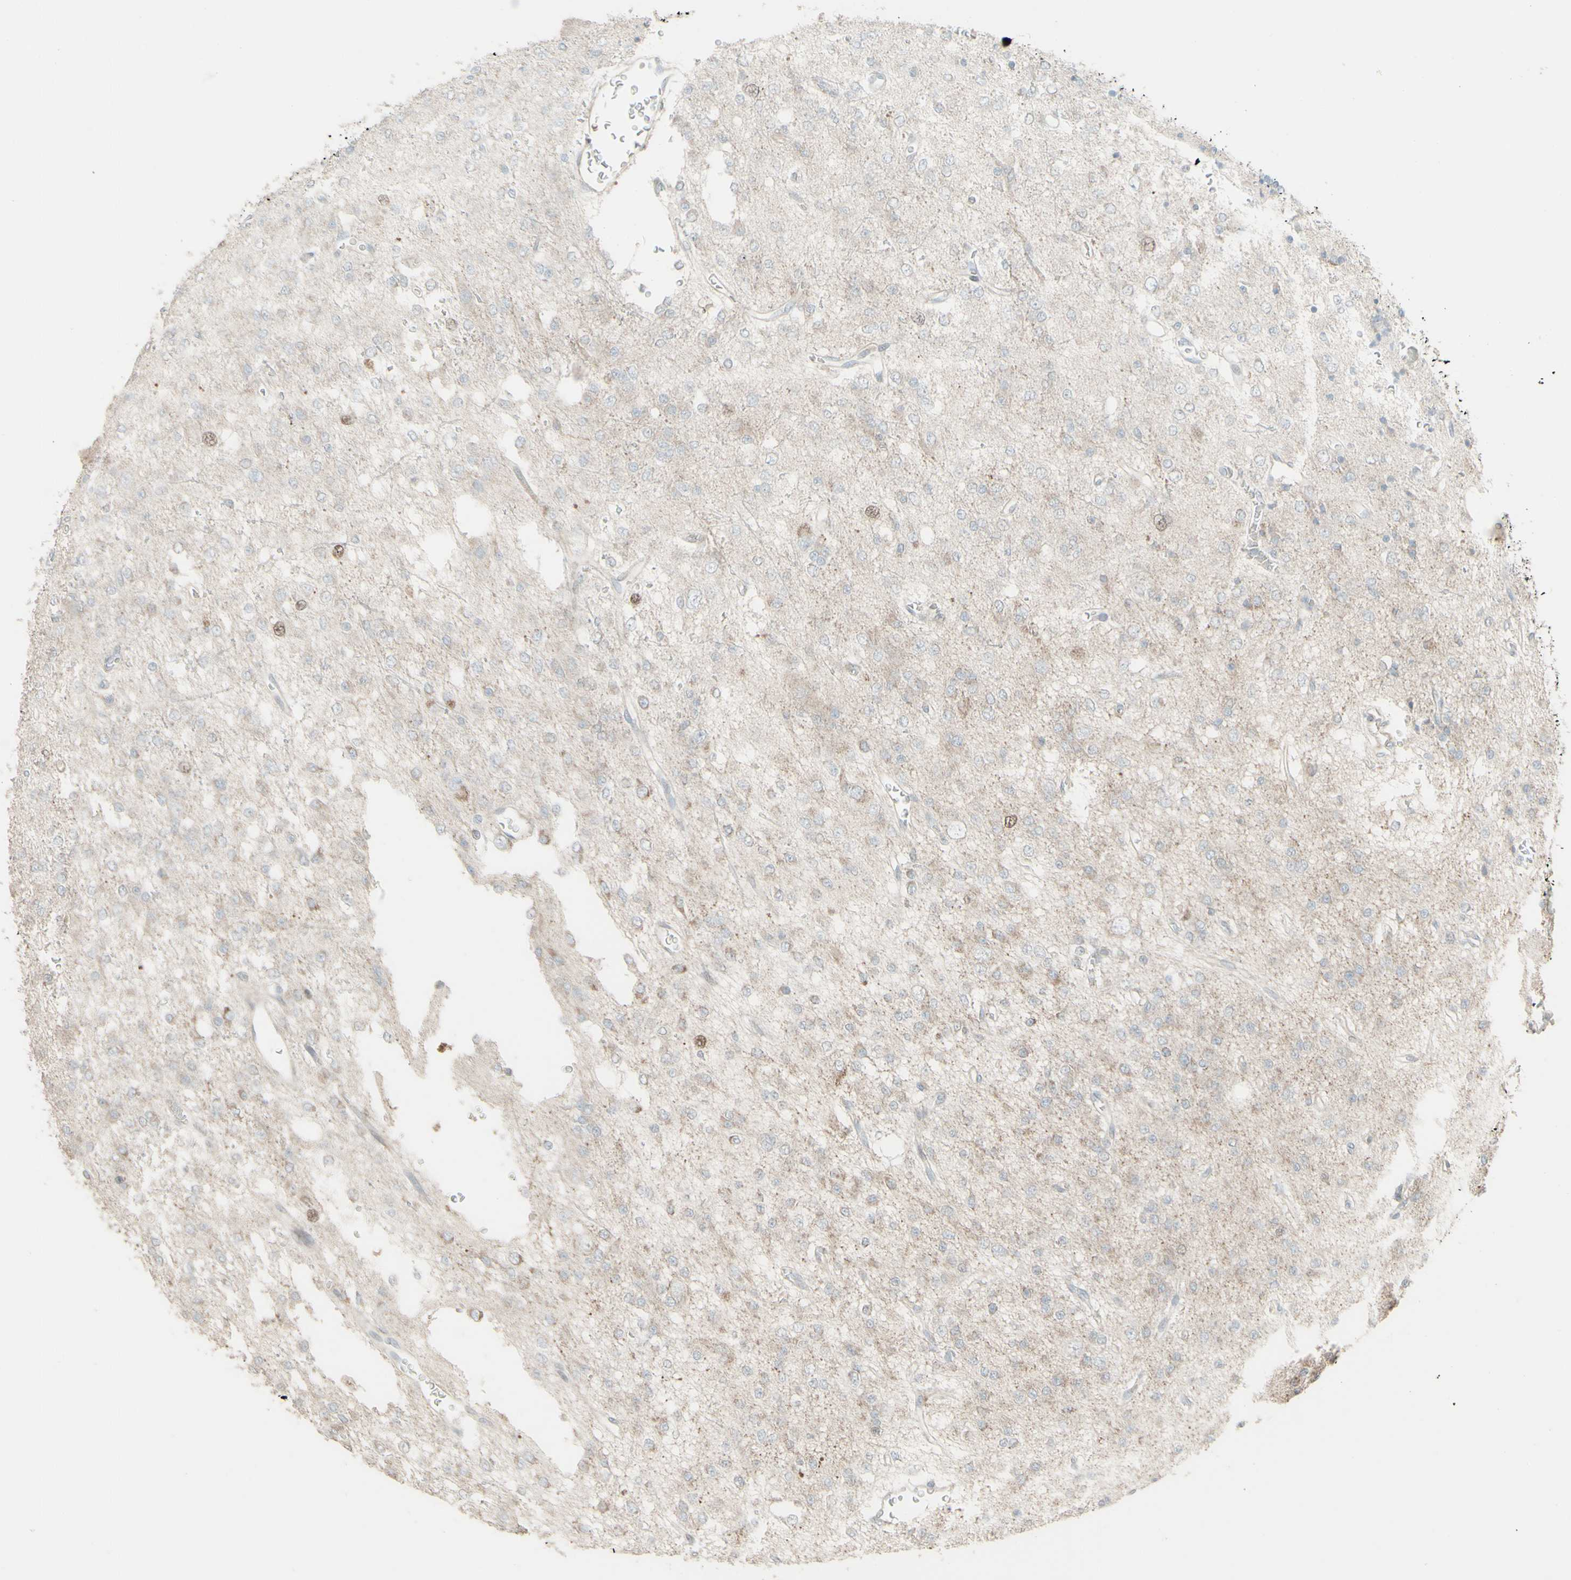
{"staining": {"intensity": "weak", "quantity": "<25%", "location": "cytoplasmic/membranous"}, "tissue": "glioma", "cell_type": "Tumor cells", "image_type": "cancer", "snomed": [{"axis": "morphology", "description": "Glioma, malignant, Low grade"}, {"axis": "topography", "description": "Brain"}], "caption": "This is an immunohistochemistry (IHC) image of human low-grade glioma (malignant). There is no positivity in tumor cells.", "gene": "GMNN", "patient": {"sex": "male", "age": 38}}